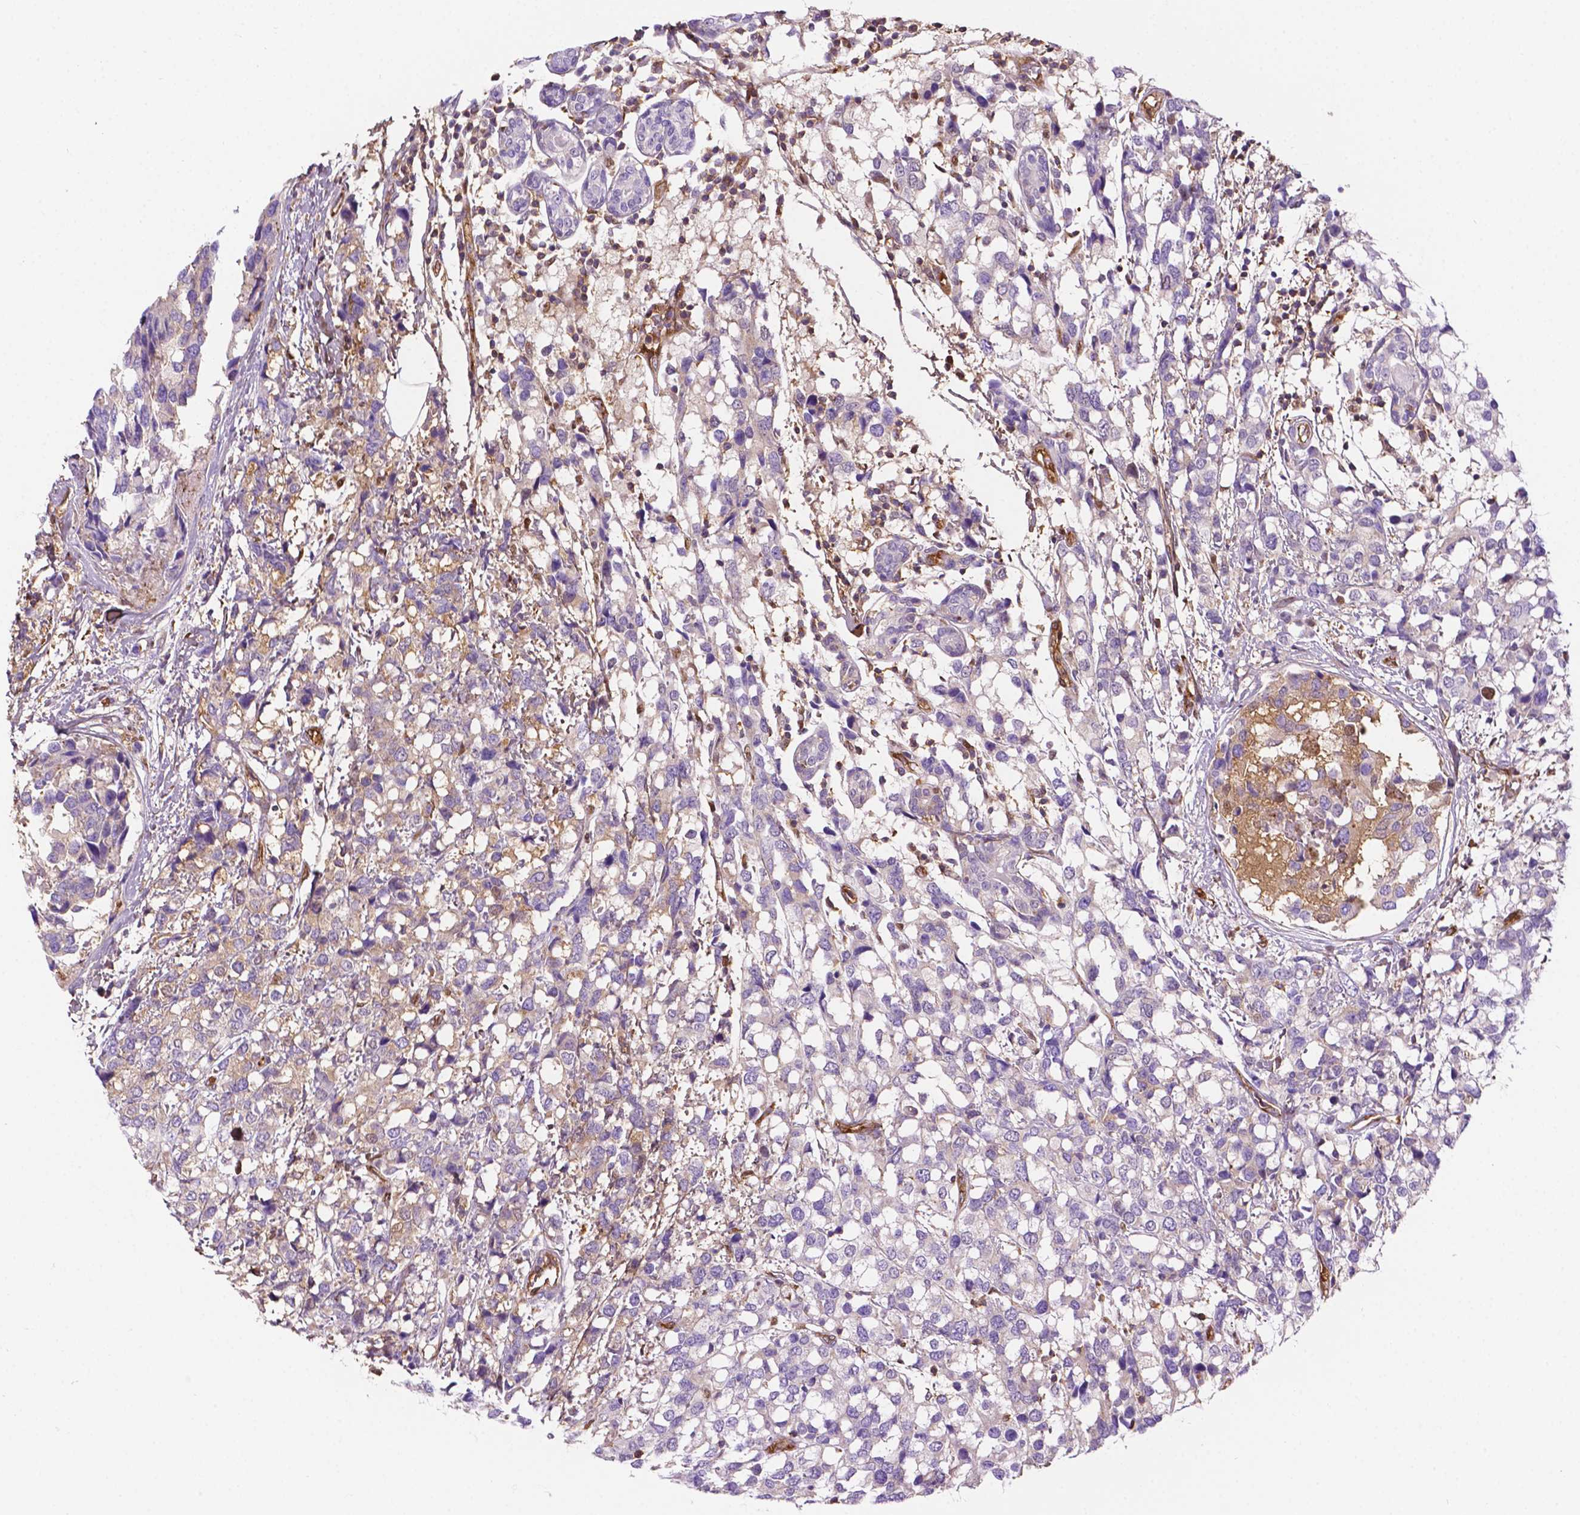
{"staining": {"intensity": "negative", "quantity": "none", "location": "none"}, "tissue": "breast cancer", "cell_type": "Tumor cells", "image_type": "cancer", "snomed": [{"axis": "morphology", "description": "Lobular carcinoma"}, {"axis": "topography", "description": "Breast"}], "caption": "DAB immunohistochemical staining of human breast lobular carcinoma exhibits no significant positivity in tumor cells.", "gene": "DCN", "patient": {"sex": "female", "age": 59}}